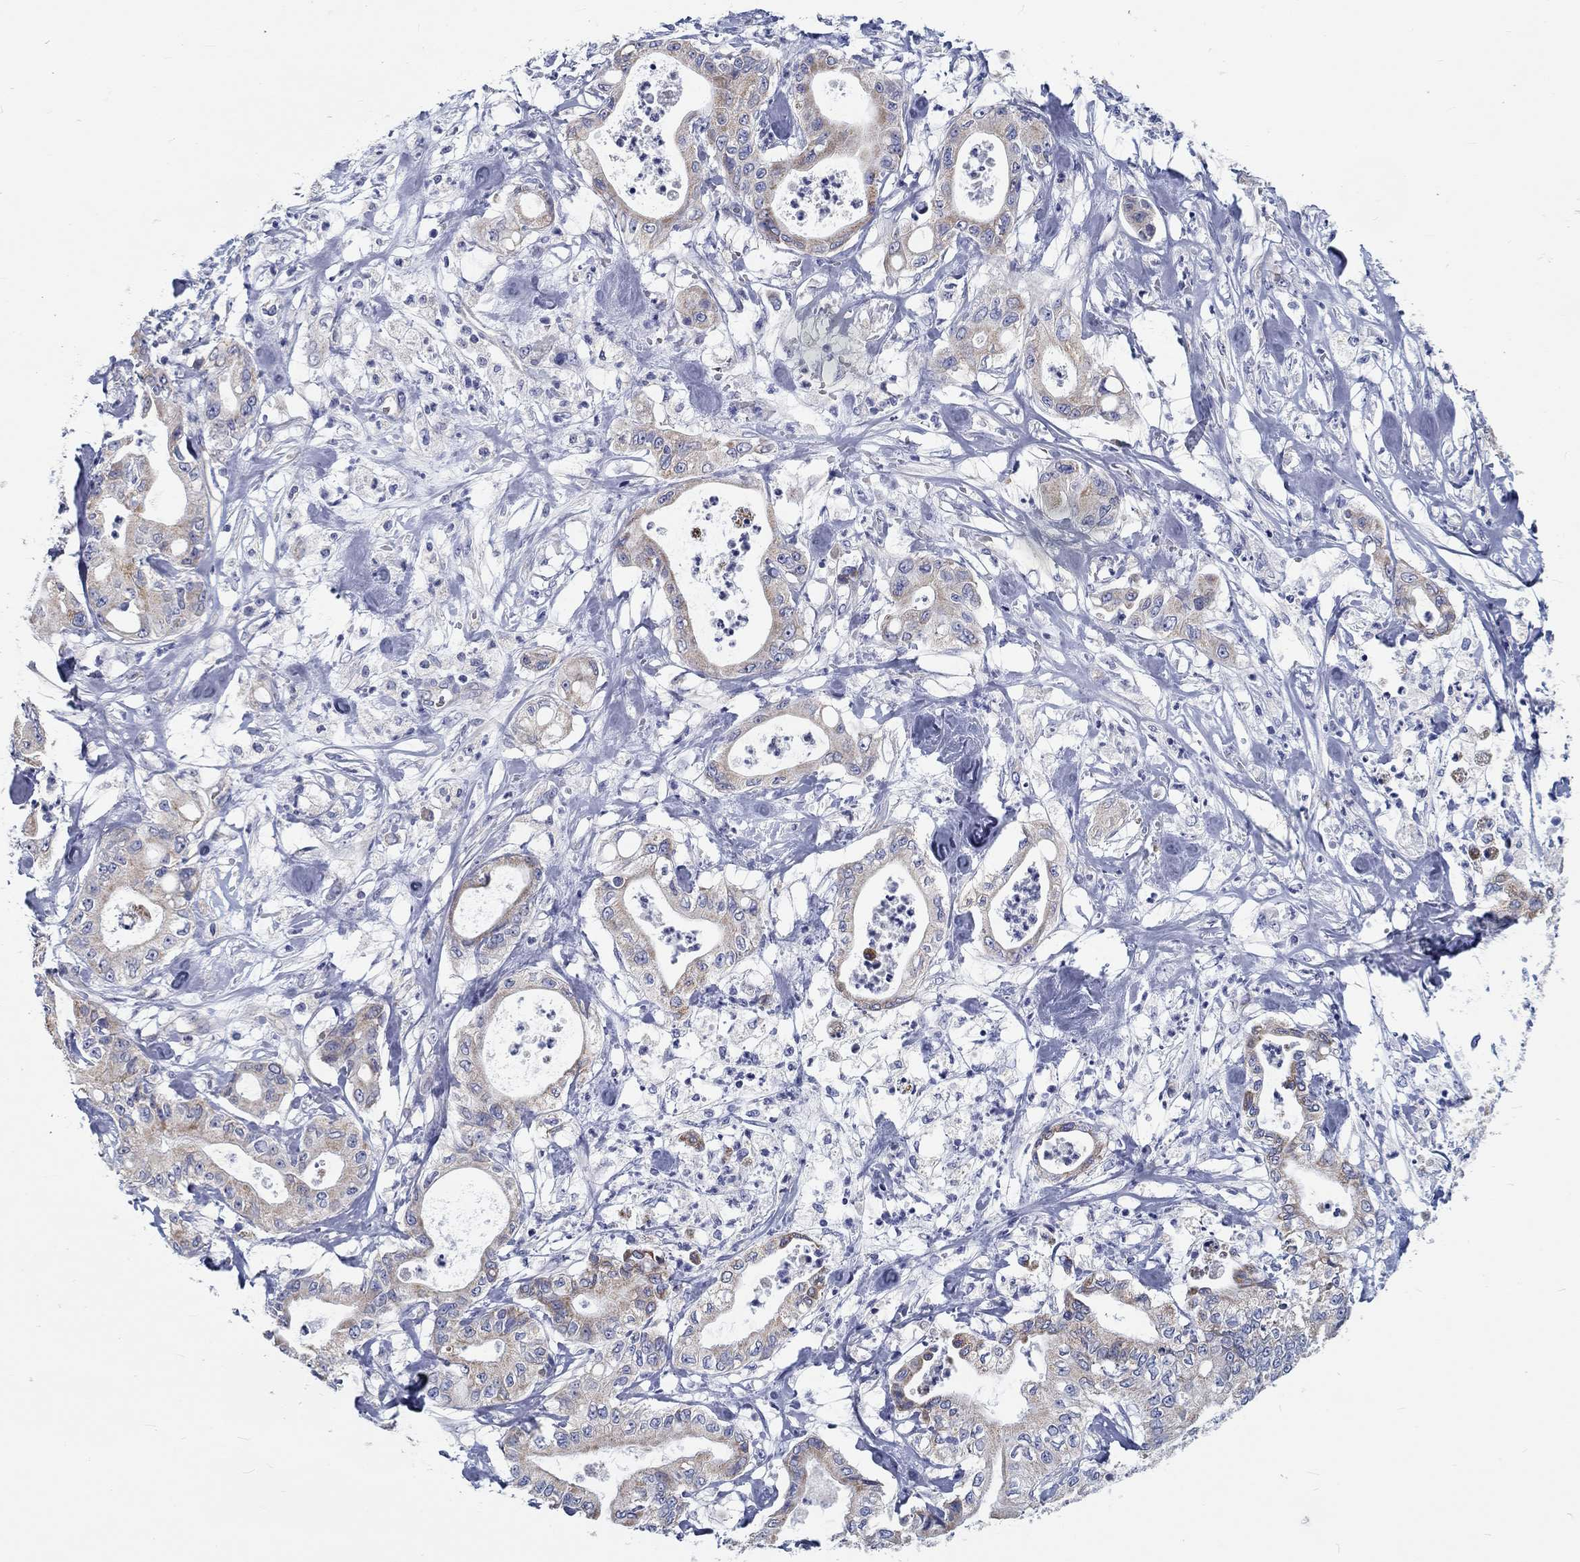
{"staining": {"intensity": "weak", "quantity": ">75%", "location": "cytoplasmic/membranous"}, "tissue": "pancreatic cancer", "cell_type": "Tumor cells", "image_type": "cancer", "snomed": [{"axis": "morphology", "description": "Adenocarcinoma, NOS"}, {"axis": "topography", "description": "Pancreas"}], "caption": "Weak cytoplasmic/membranous positivity for a protein is present in approximately >75% of tumor cells of pancreatic adenocarcinoma using IHC.", "gene": "MYBPC1", "patient": {"sex": "male", "age": 71}}